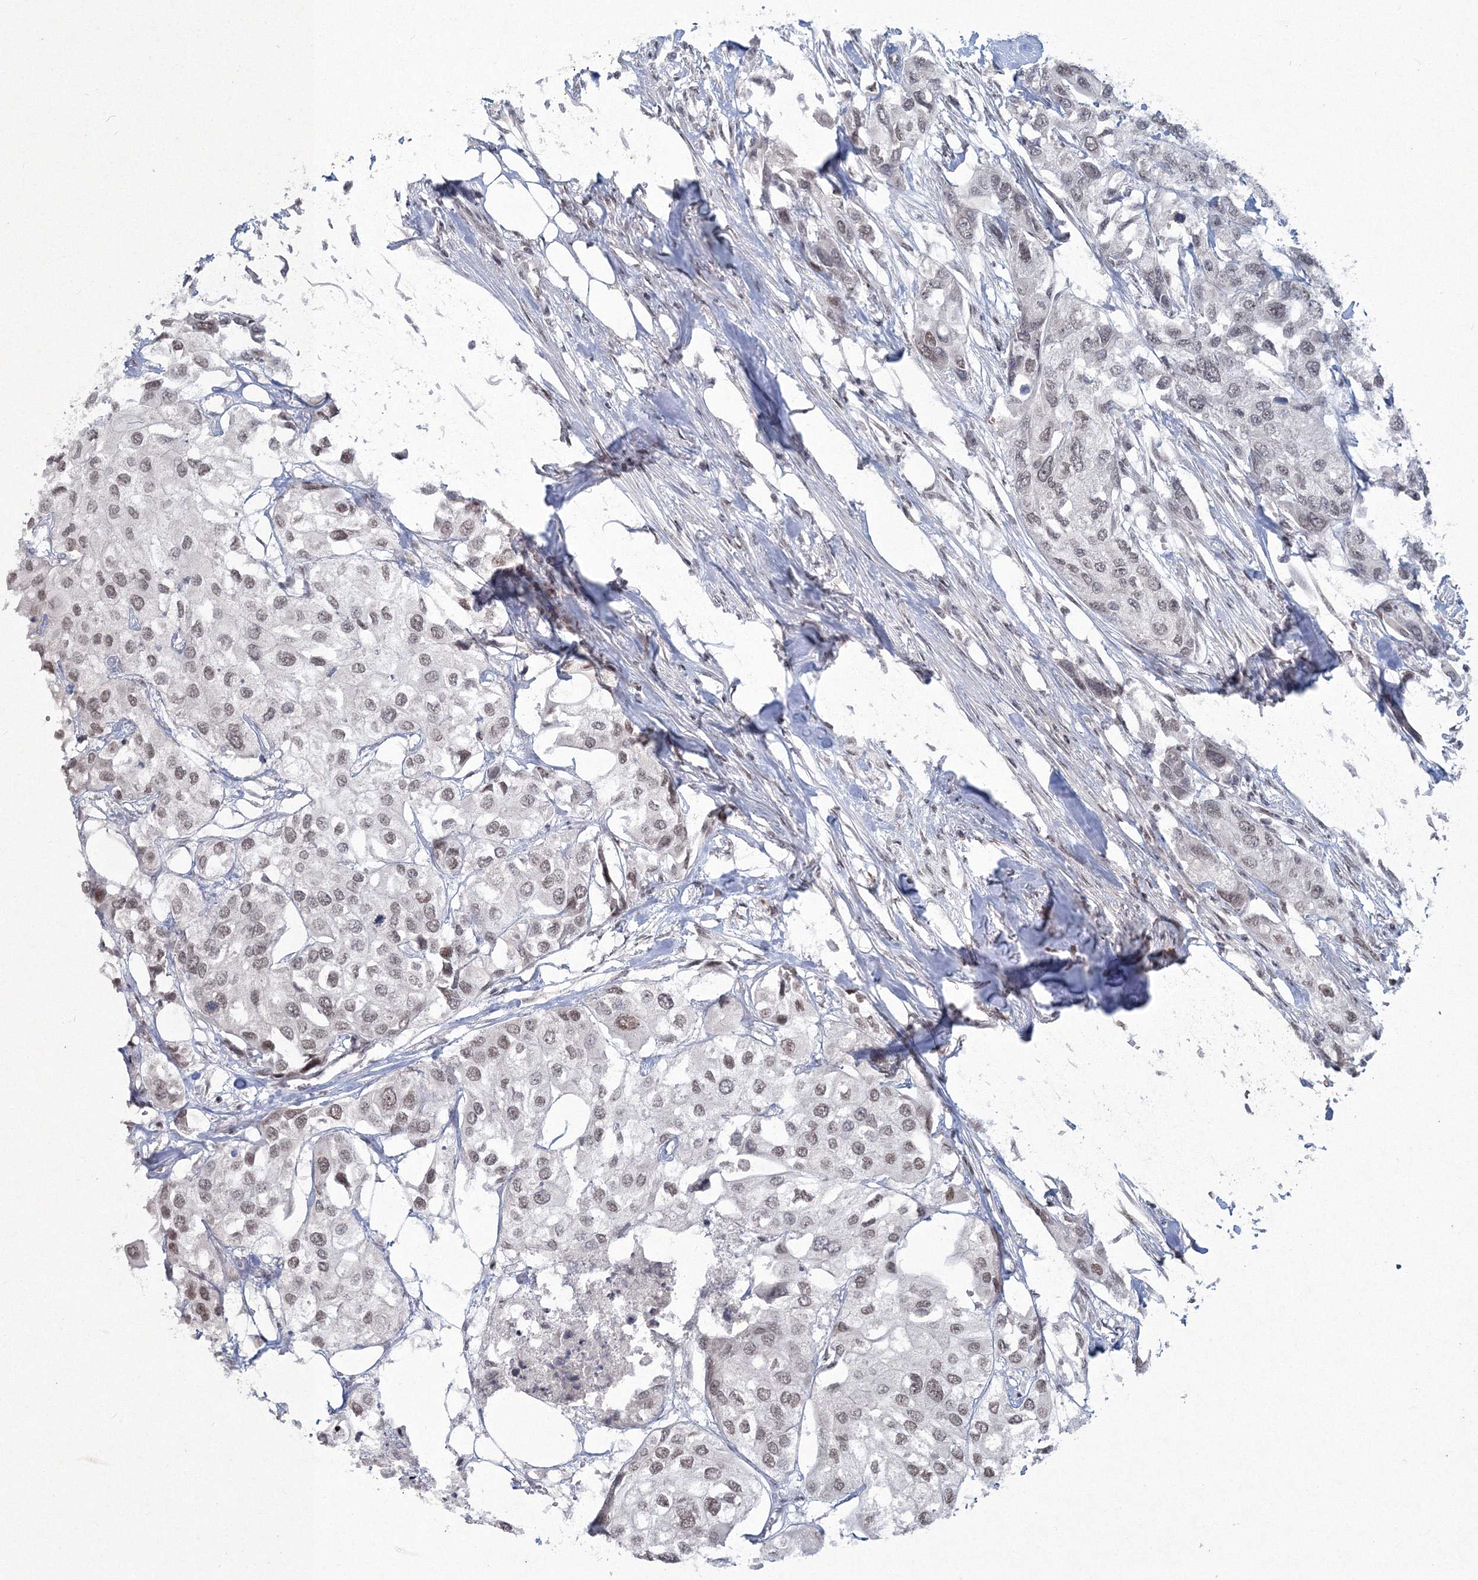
{"staining": {"intensity": "weak", "quantity": "25%-75%", "location": "nuclear"}, "tissue": "urothelial cancer", "cell_type": "Tumor cells", "image_type": "cancer", "snomed": [{"axis": "morphology", "description": "Urothelial carcinoma, High grade"}, {"axis": "topography", "description": "Urinary bladder"}], "caption": "Urothelial cancer tissue reveals weak nuclear positivity in about 25%-75% of tumor cells", "gene": "C3orf33", "patient": {"sex": "male", "age": 64}}